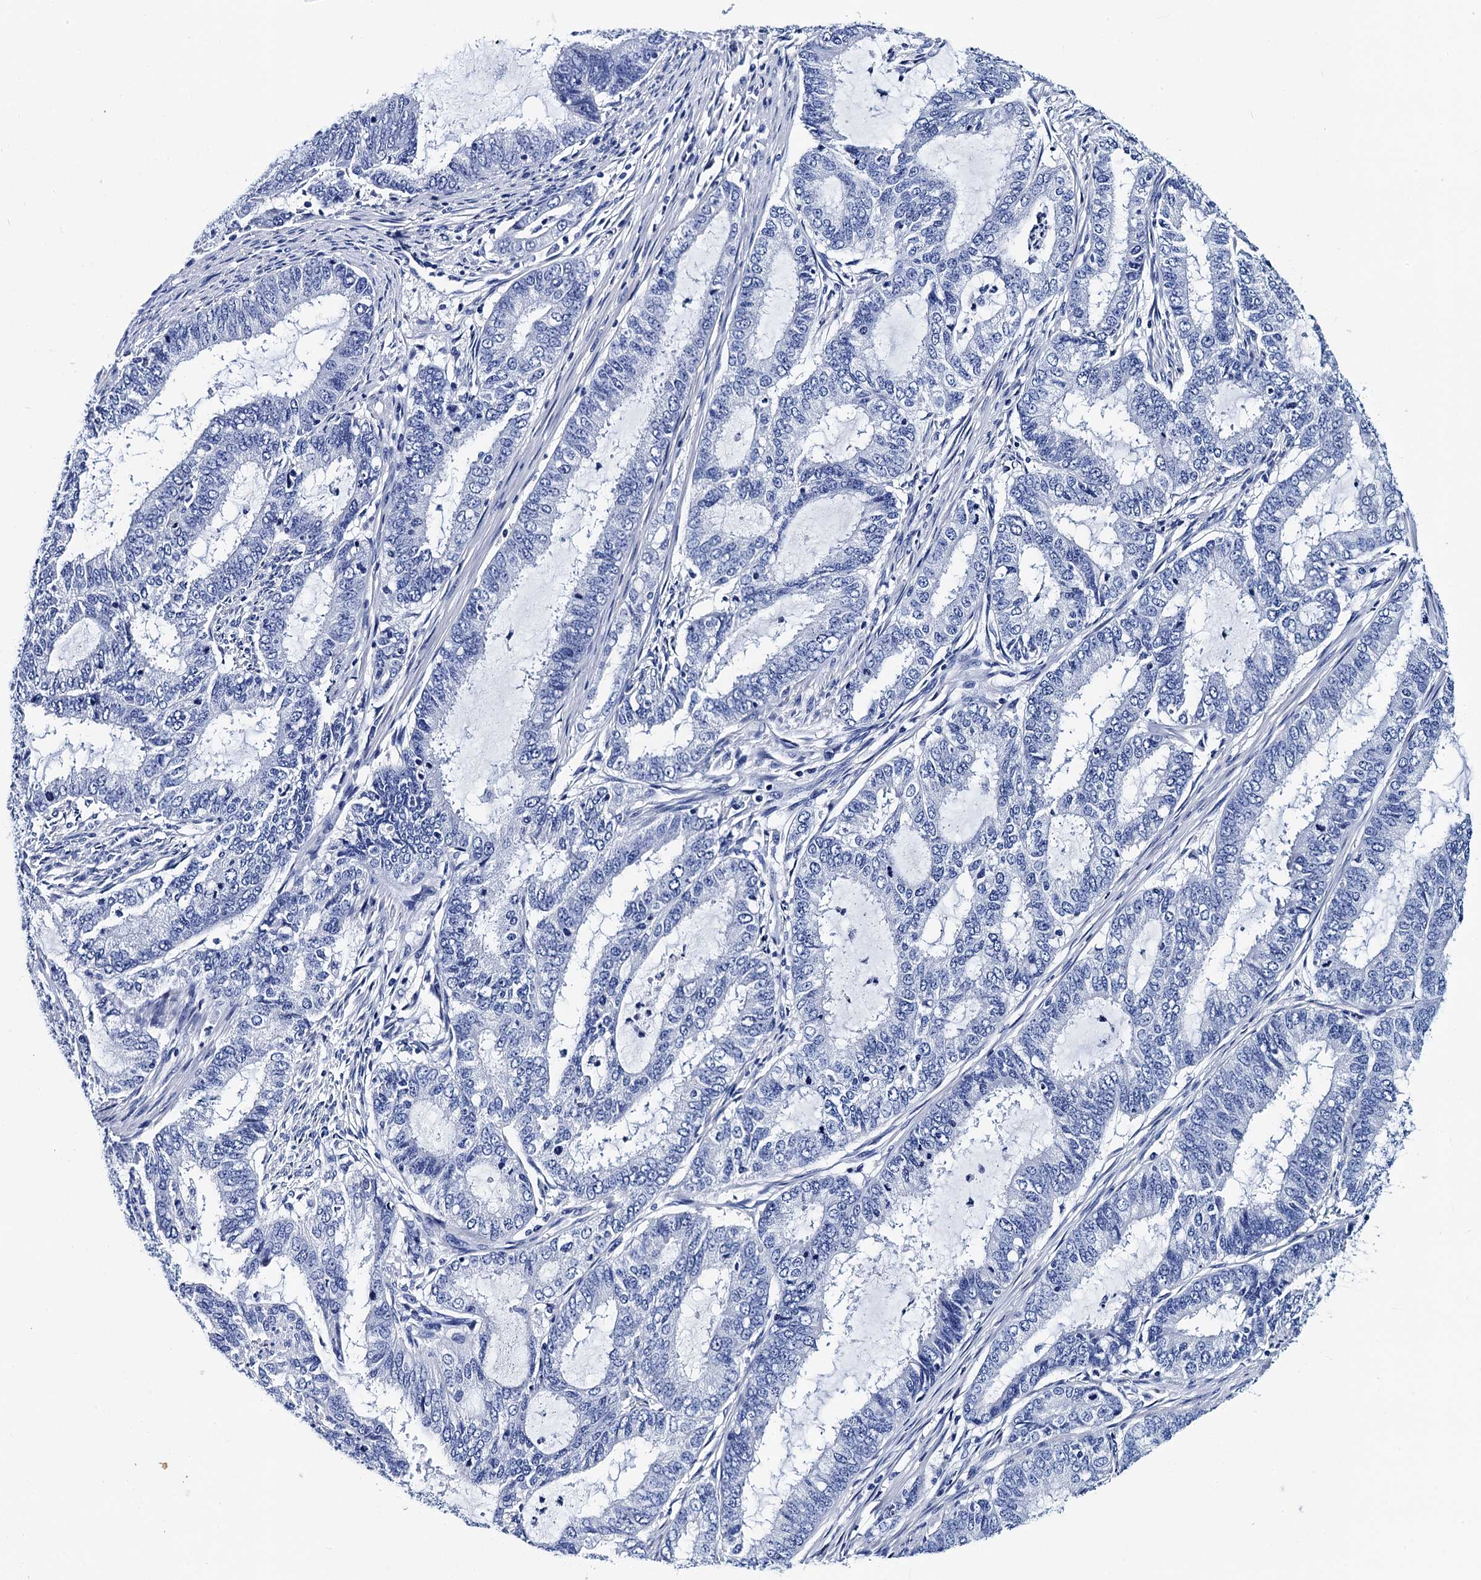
{"staining": {"intensity": "negative", "quantity": "none", "location": "none"}, "tissue": "endometrial cancer", "cell_type": "Tumor cells", "image_type": "cancer", "snomed": [{"axis": "morphology", "description": "Adenocarcinoma, NOS"}, {"axis": "topography", "description": "Endometrium"}], "caption": "An image of human endometrial cancer (adenocarcinoma) is negative for staining in tumor cells.", "gene": "MYBPC3", "patient": {"sex": "female", "age": 51}}